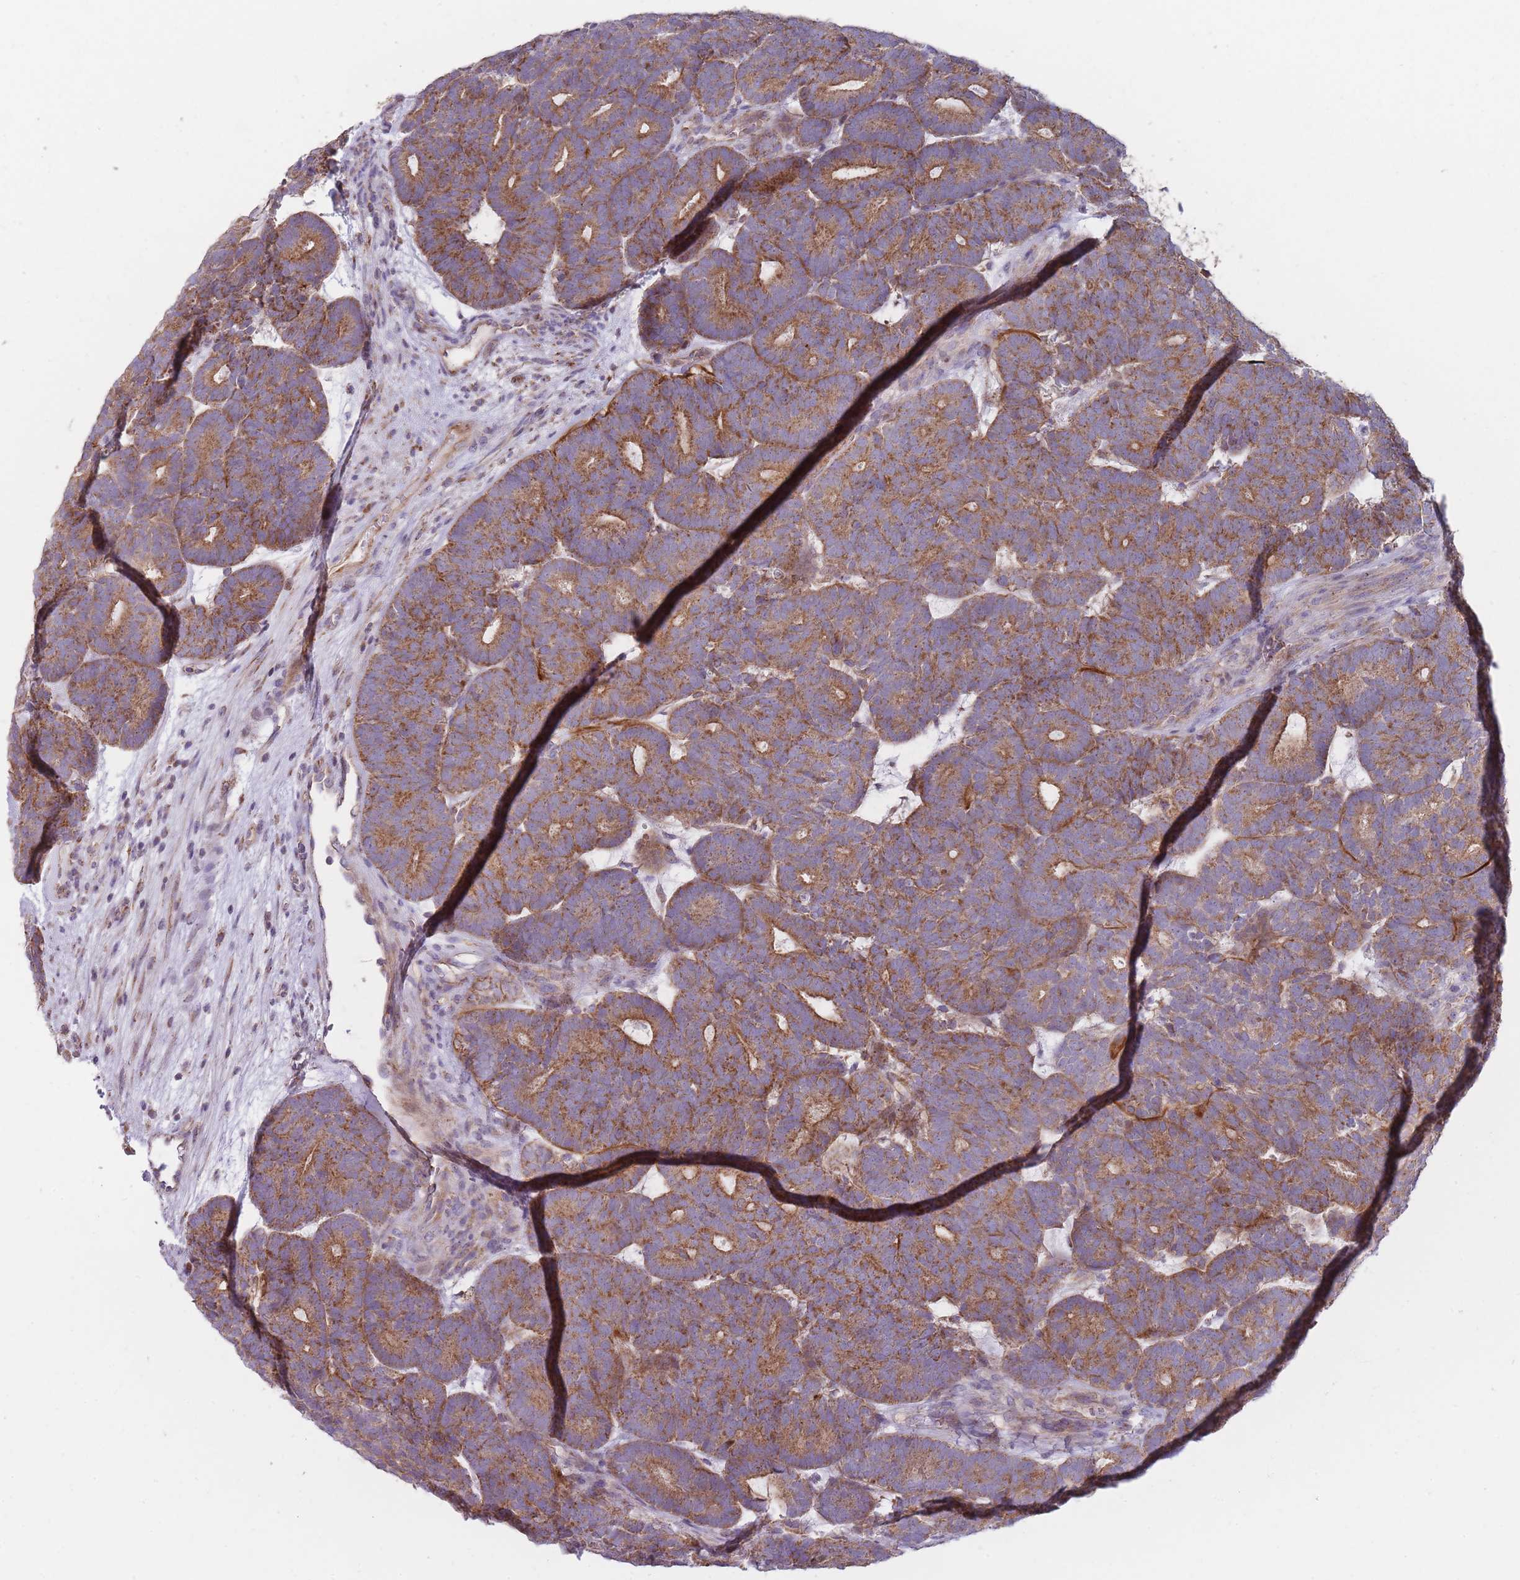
{"staining": {"intensity": "strong", "quantity": ">75%", "location": "cytoplasmic/membranous"}, "tissue": "head and neck cancer", "cell_type": "Tumor cells", "image_type": "cancer", "snomed": [{"axis": "morphology", "description": "Adenocarcinoma, NOS"}, {"axis": "topography", "description": "Head-Neck"}], "caption": "A photomicrograph of adenocarcinoma (head and neck) stained for a protein reveals strong cytoplasmic/membranous brown staining in tumor cells.", "gene": "NDUFA9", "patient": {"sex": "female", "age": 81}}